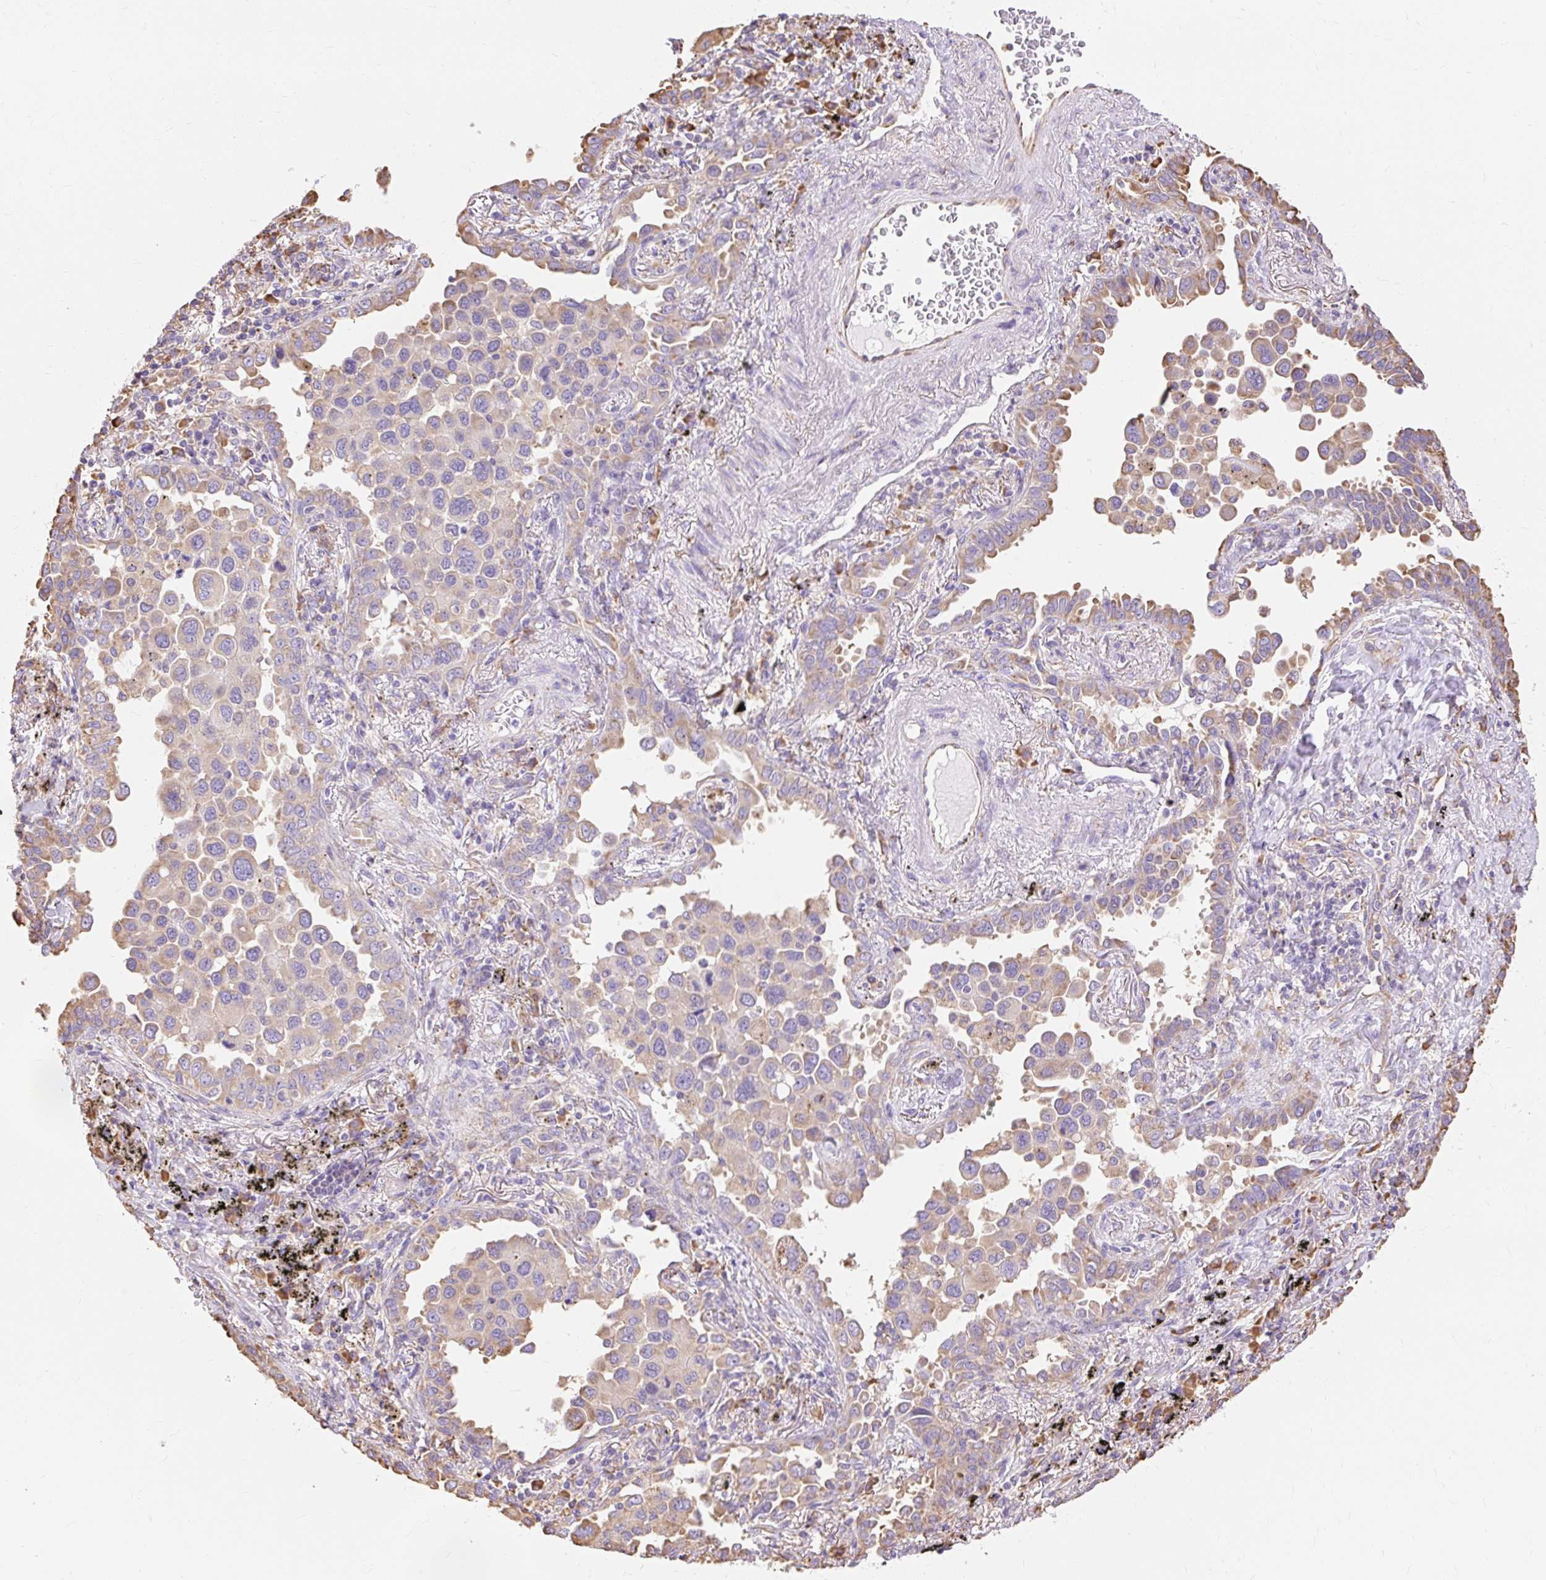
{"staining": {"intensity": "moderate", "quantity": "25%-75%", "location": "cytoplasmic/membranous"}, "tissue": "lung cancer", "cell_type": "Tumor cells", "image_type": "cancer", "snomed": [{"axis": "morphology", "description": "Adenocarcinoma, NOS"}, {"axis": "topography", "description": "Lung"}], "caption": "Moderate cytoplasmic/membranous expression for a protein is appreciated in about 25%-75% of tumor cells of lung cancer (adenocarcinoma) using IHC.", "gene": "RPS17", "patient": {"sex": "male", "age": 67}}